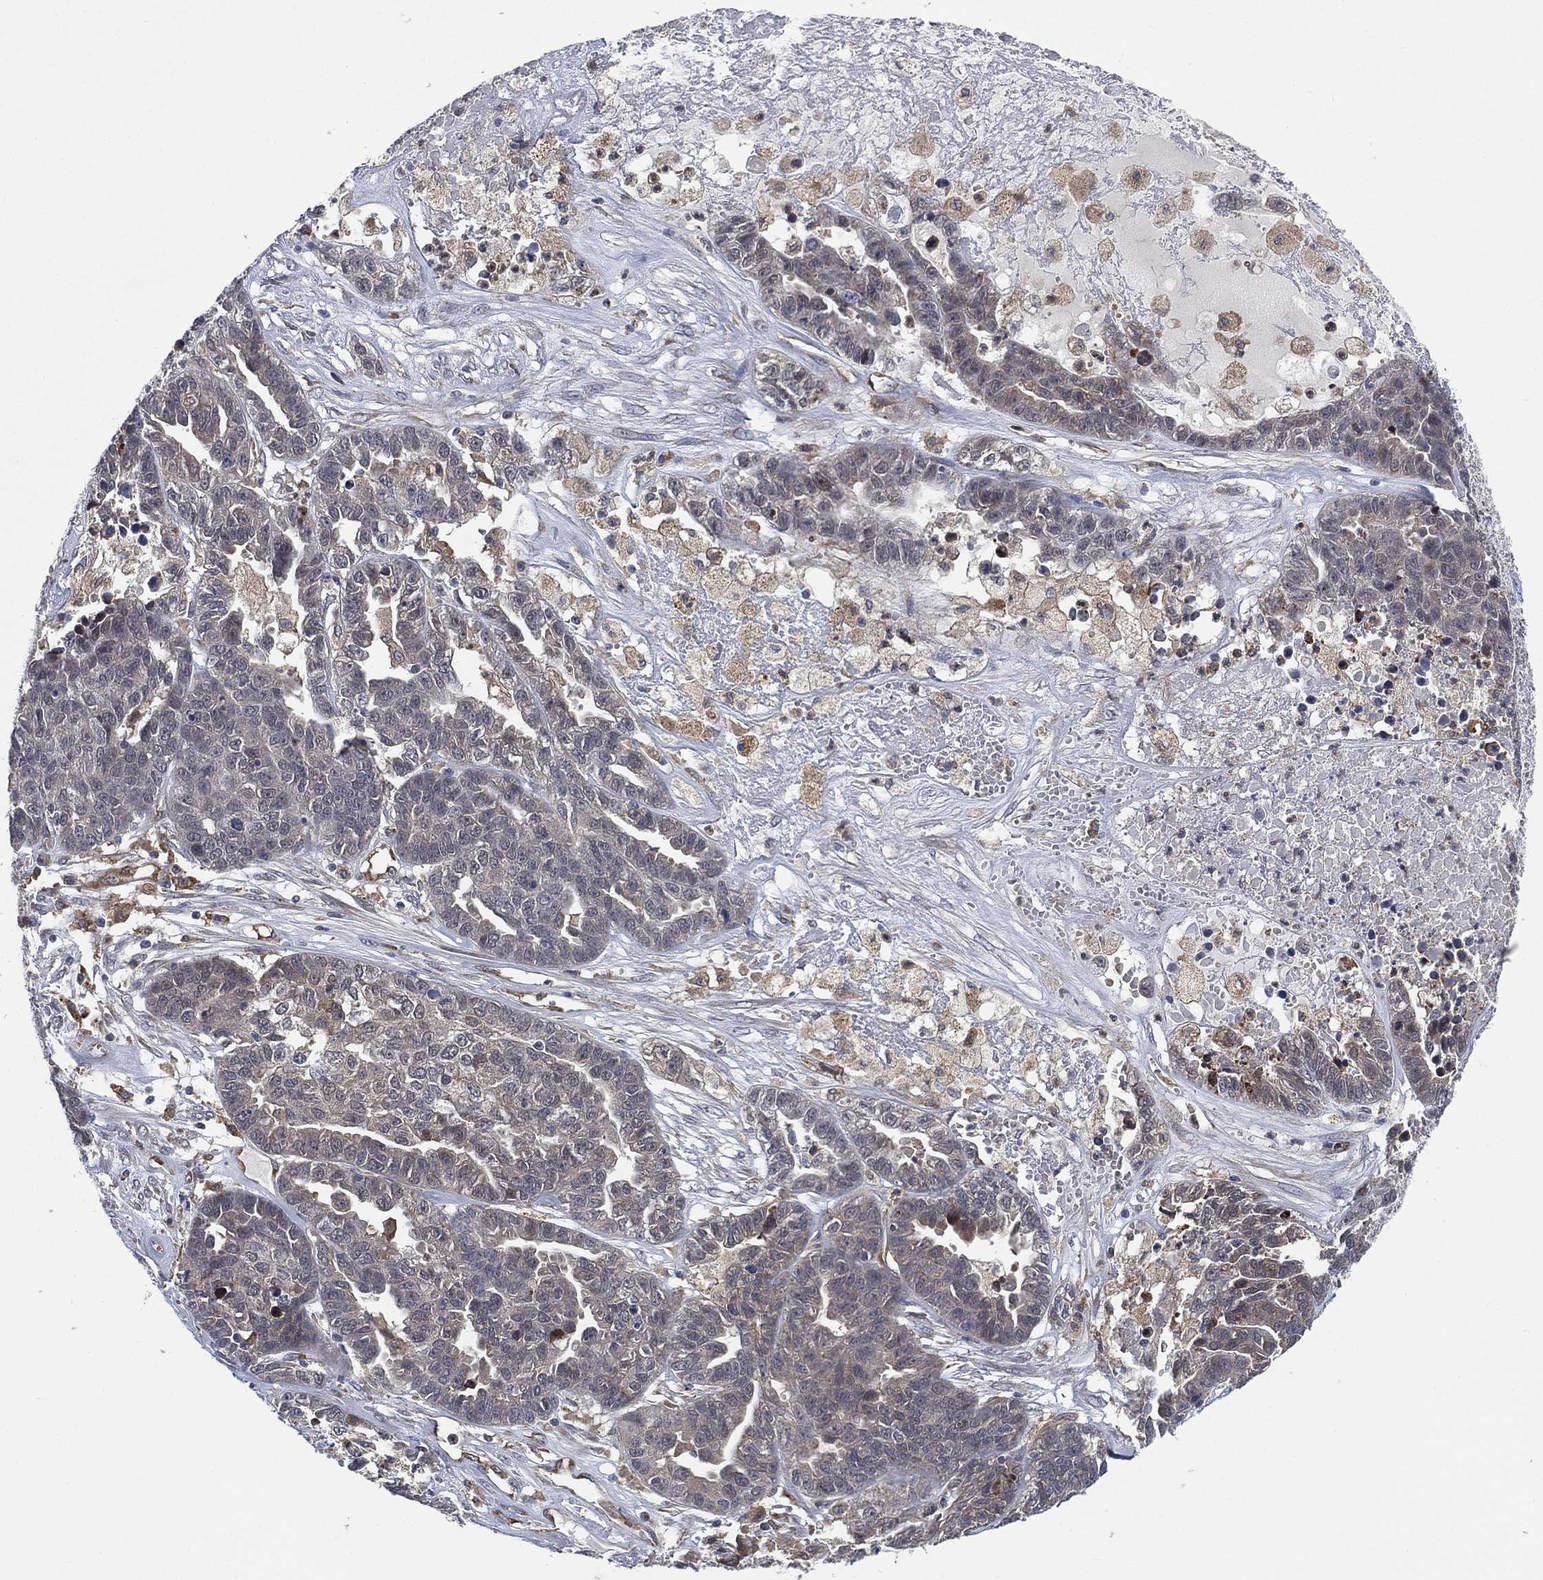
{"staining": {"intensity": "negative", "quantity": "none", "location": "none"}, "tissue": "ovarian cancer", "cell_type": "Tumor cells", "image_type": "cancer", "snomed": [{"axis": "morphology", "description": "Cystadenocarcinoma, serous, NOS"}, {"axis": "topography", "description": "Ovary"}], "caption": "Immunohistochemical staining of human serous cystadenocarcinoma (ovarian) reveals no significant staining in tumor cells.", "gene": "FES", "patient": {"sex": "female", "age": 87}}